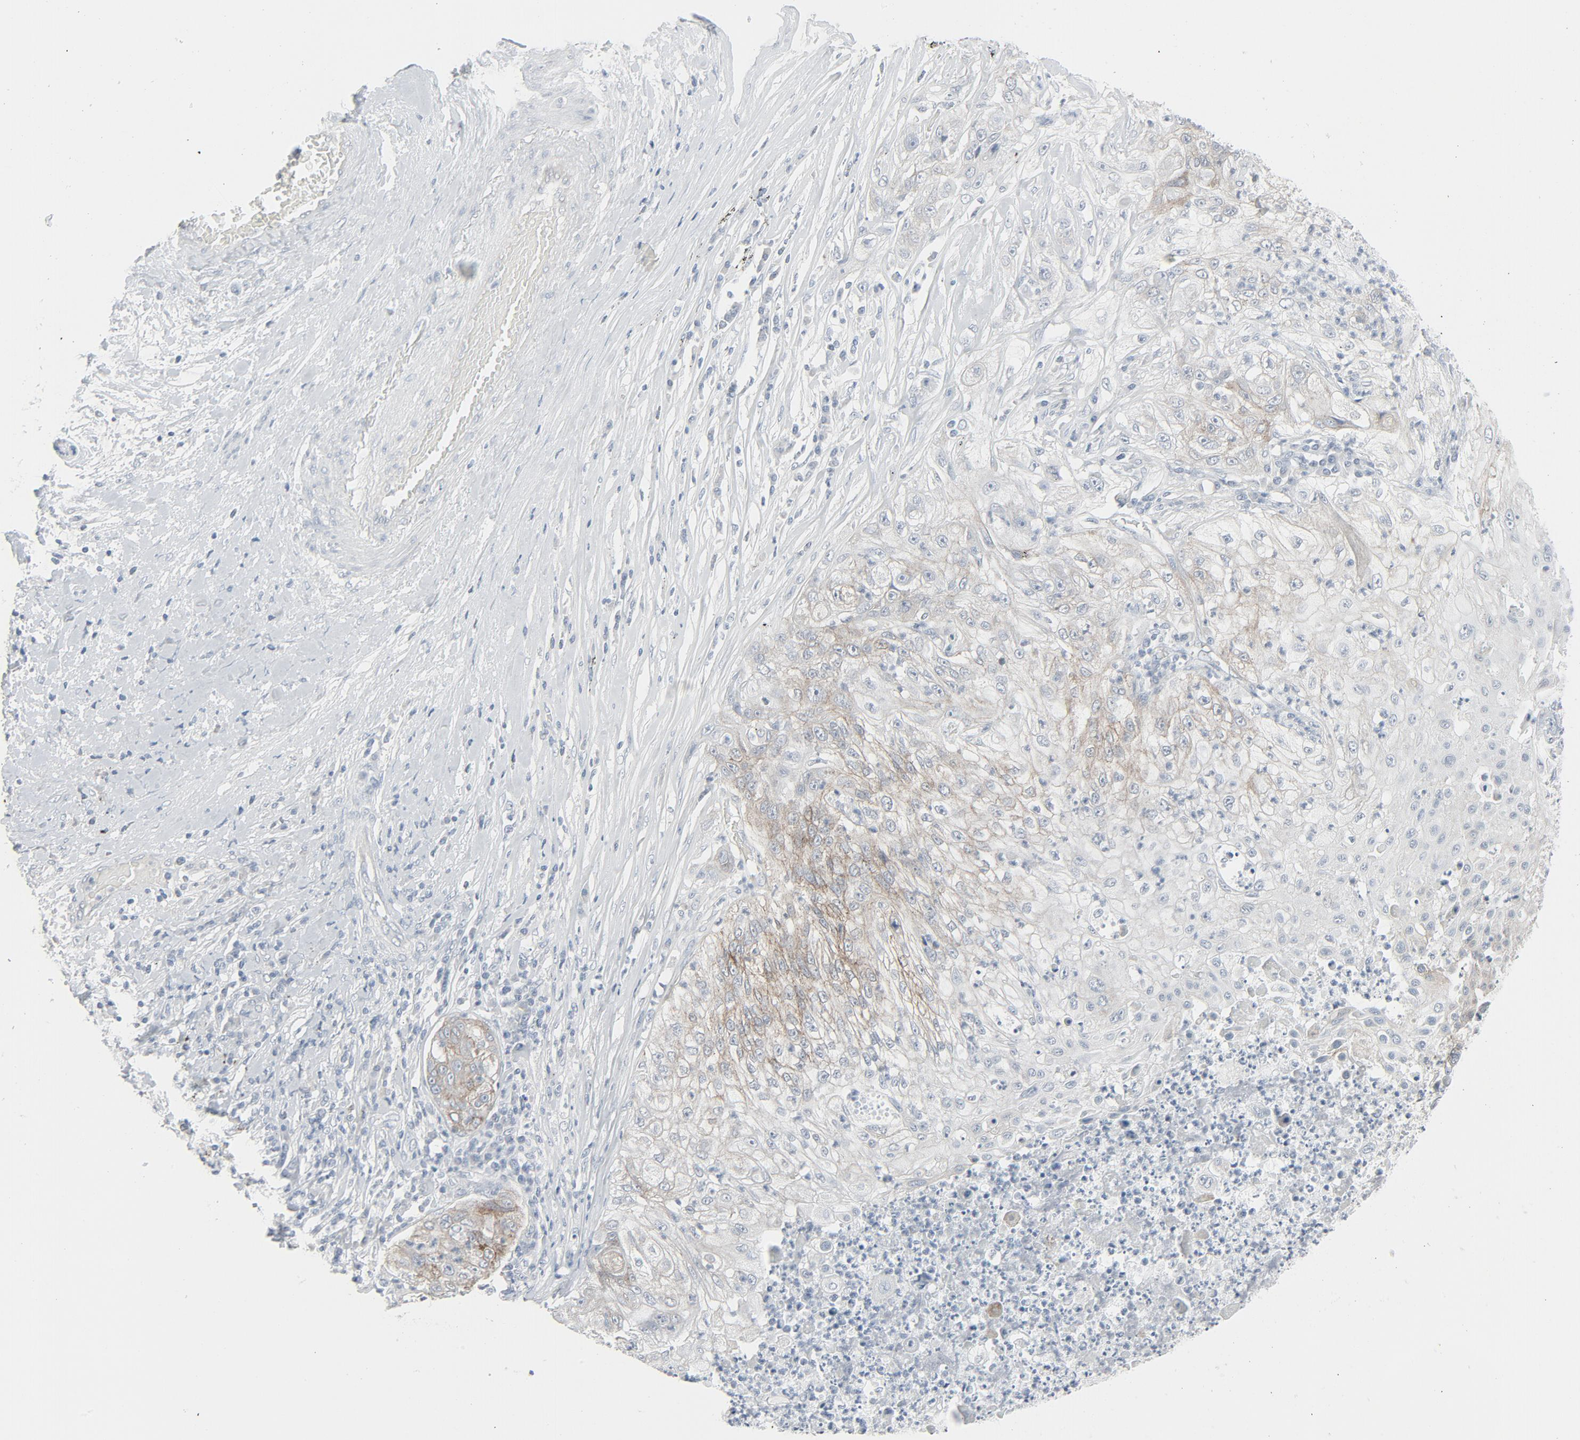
{"staining": {"intensity": "weak", "quantity": "25%-75%", "location": "cytoplasmic/membranous"}, "tissue": "lung cancer", "cell_type": "Tumor cells", "image_type": "cancer", "snomed": [{"axis": "morphology", "description": "Inflammation, NOS"}, {"axis": "morphology", "description": "Squamous cell carcinoma, NOS"}, {"axis": "topography", "description": "Lymph node"}, {"axis": "topography", "description": "Soft tissue"}, {"axis": "topography", "description": "Lung"}], "caption": "IHC histopathology image of neoplastic tissue: lung cancer stained using IHC demonstrates low levels of weak protein expression localized specifically in the cytoplasmic/membranous of tumor cells, appearing as a cytoplasmic/membranous brown color.", "gene": "FGFR3", "patient": {"sex": "male", "age": 66}}